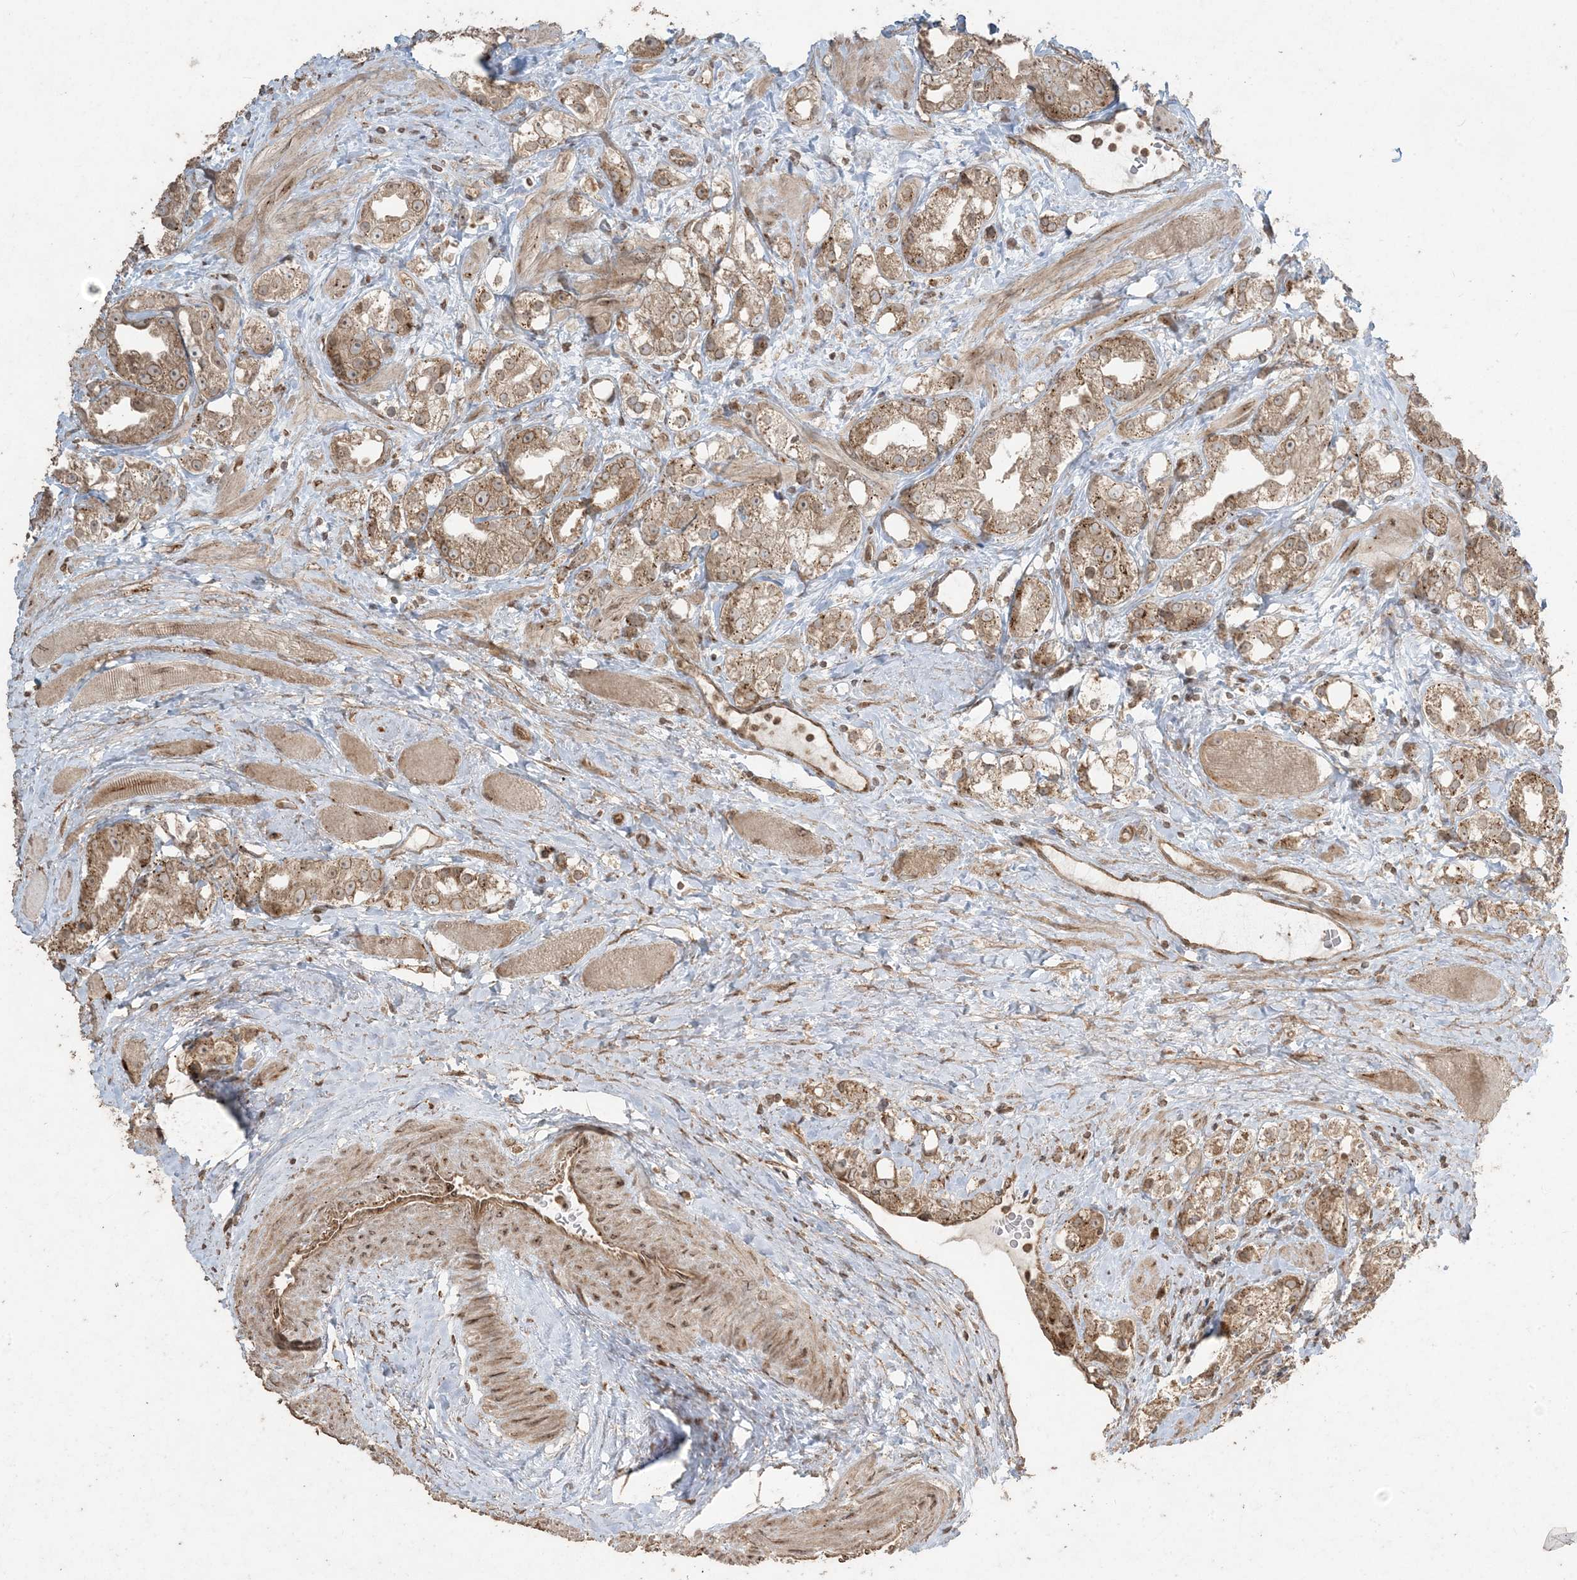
{"staining": {"intensity": "moderate", "quantity": ">75%", "location": "cytoplasmic/membranous"}, "tissue": "prostate cancer", "cell_type": "Tumor cells", "image_type": "cancer", "snomed": [{"axis": "morphology", "description": "Adenocarcinoma, NOS"}, {"axis": "topography", "description": "Prostate"}], "caption": "Protein staining by IHC reveals moderate cytoplasmic/membranous staining in about >75% of tumor cells in prostate cancer.", "gene": "DDX19B", "patient": {"sex": "male", "age": 79}}